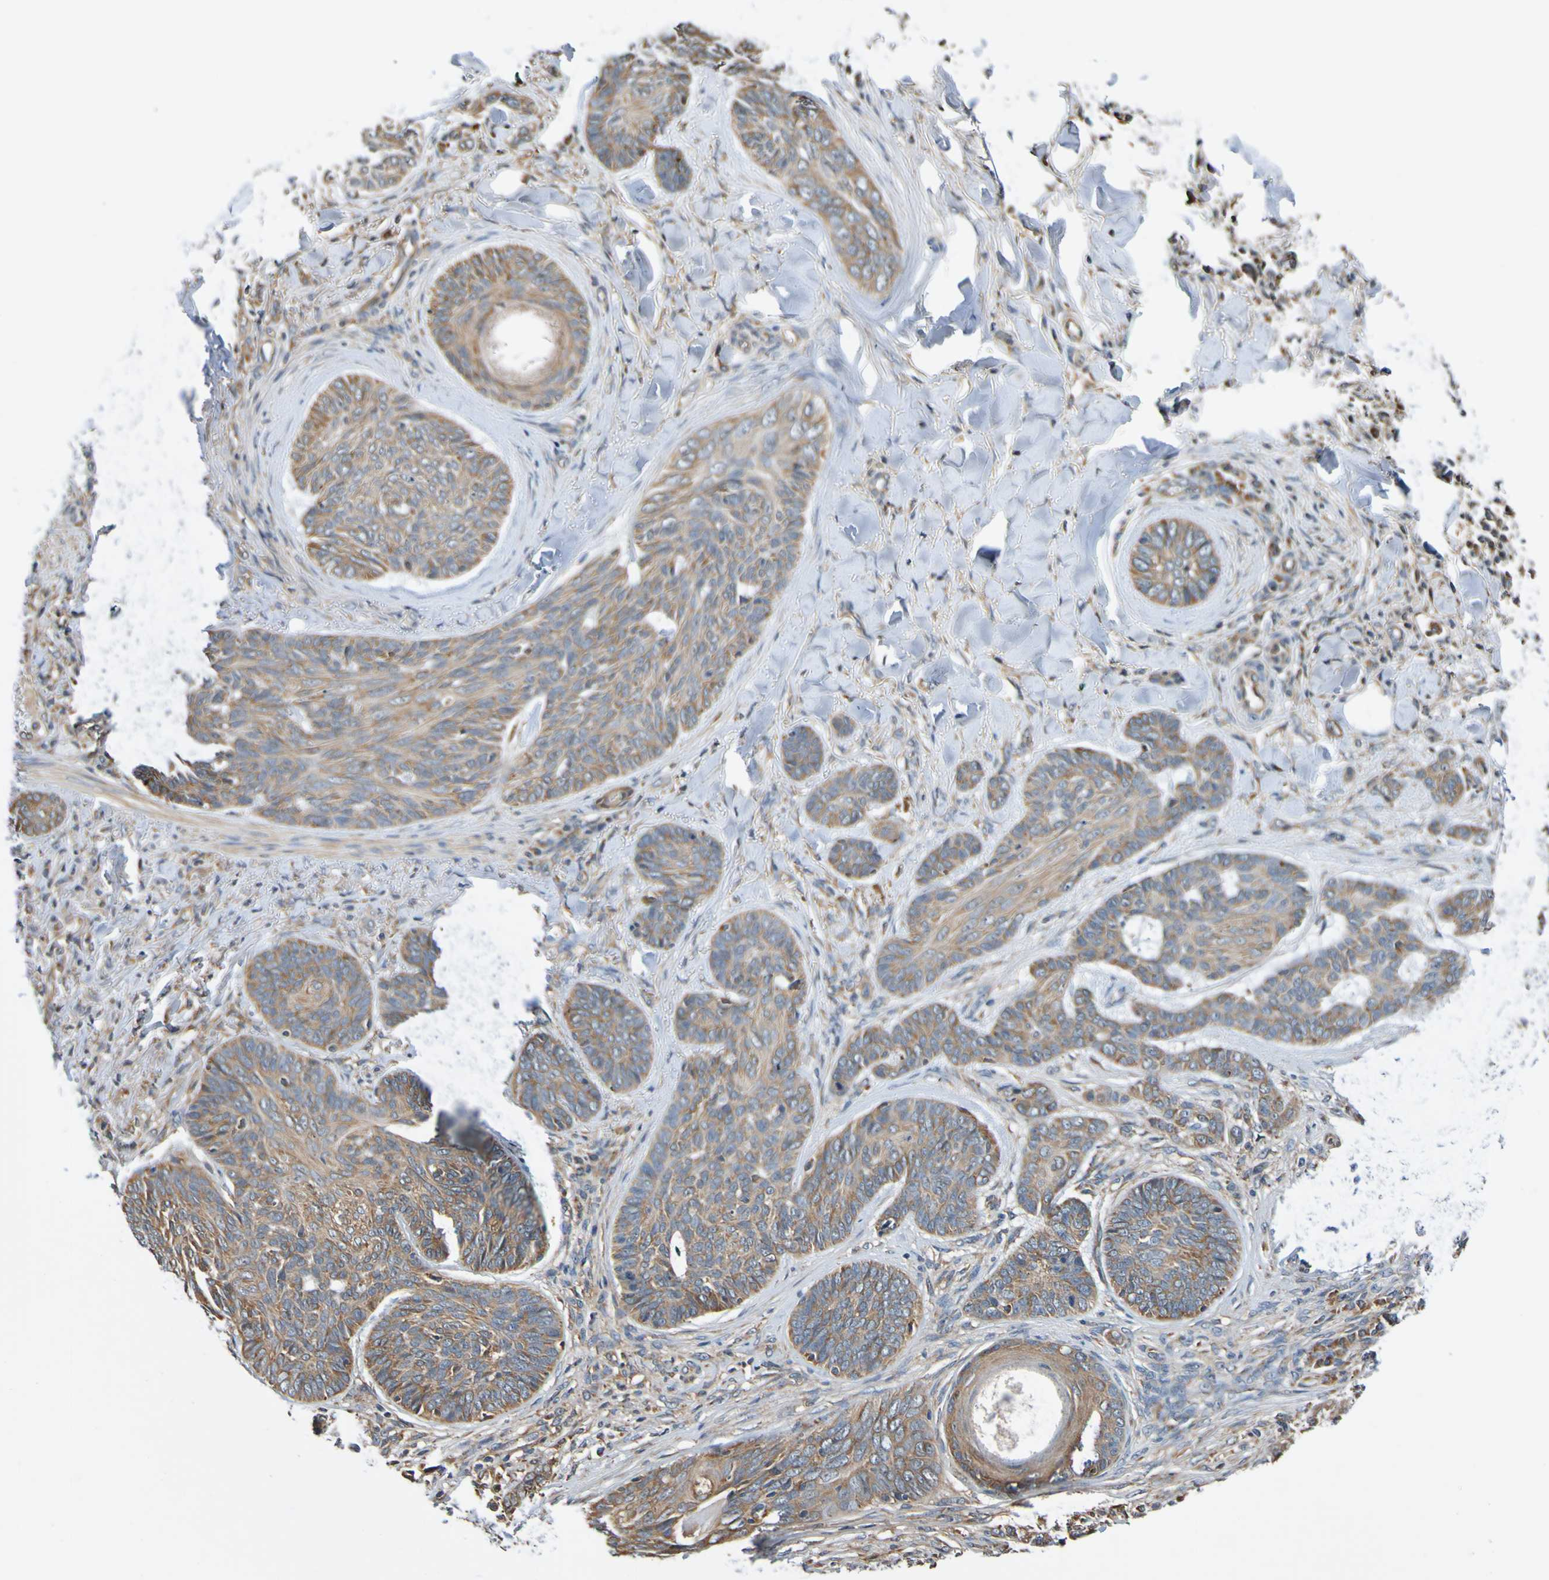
{"staining": {"intensity": "weak", "quantity": ">75%", "location": "cytoplasmic/membranous"}, "tissue": "skin cancer", "cell_type": "Tumor cells", "image_type": "cancer", "snomed": [{"axis": "morphology", "description": "Basal cell carcinoma"}, {"axis": "topography", "description": "Skin"}], "caption": "Protein analysis of skin basal cell carcinoma tissue displays weak cytoplasmic/membranous staining in about >75% of tumor cells.", "gene": "AXIN1", "patient": {"sex": "male", "age": 43}}